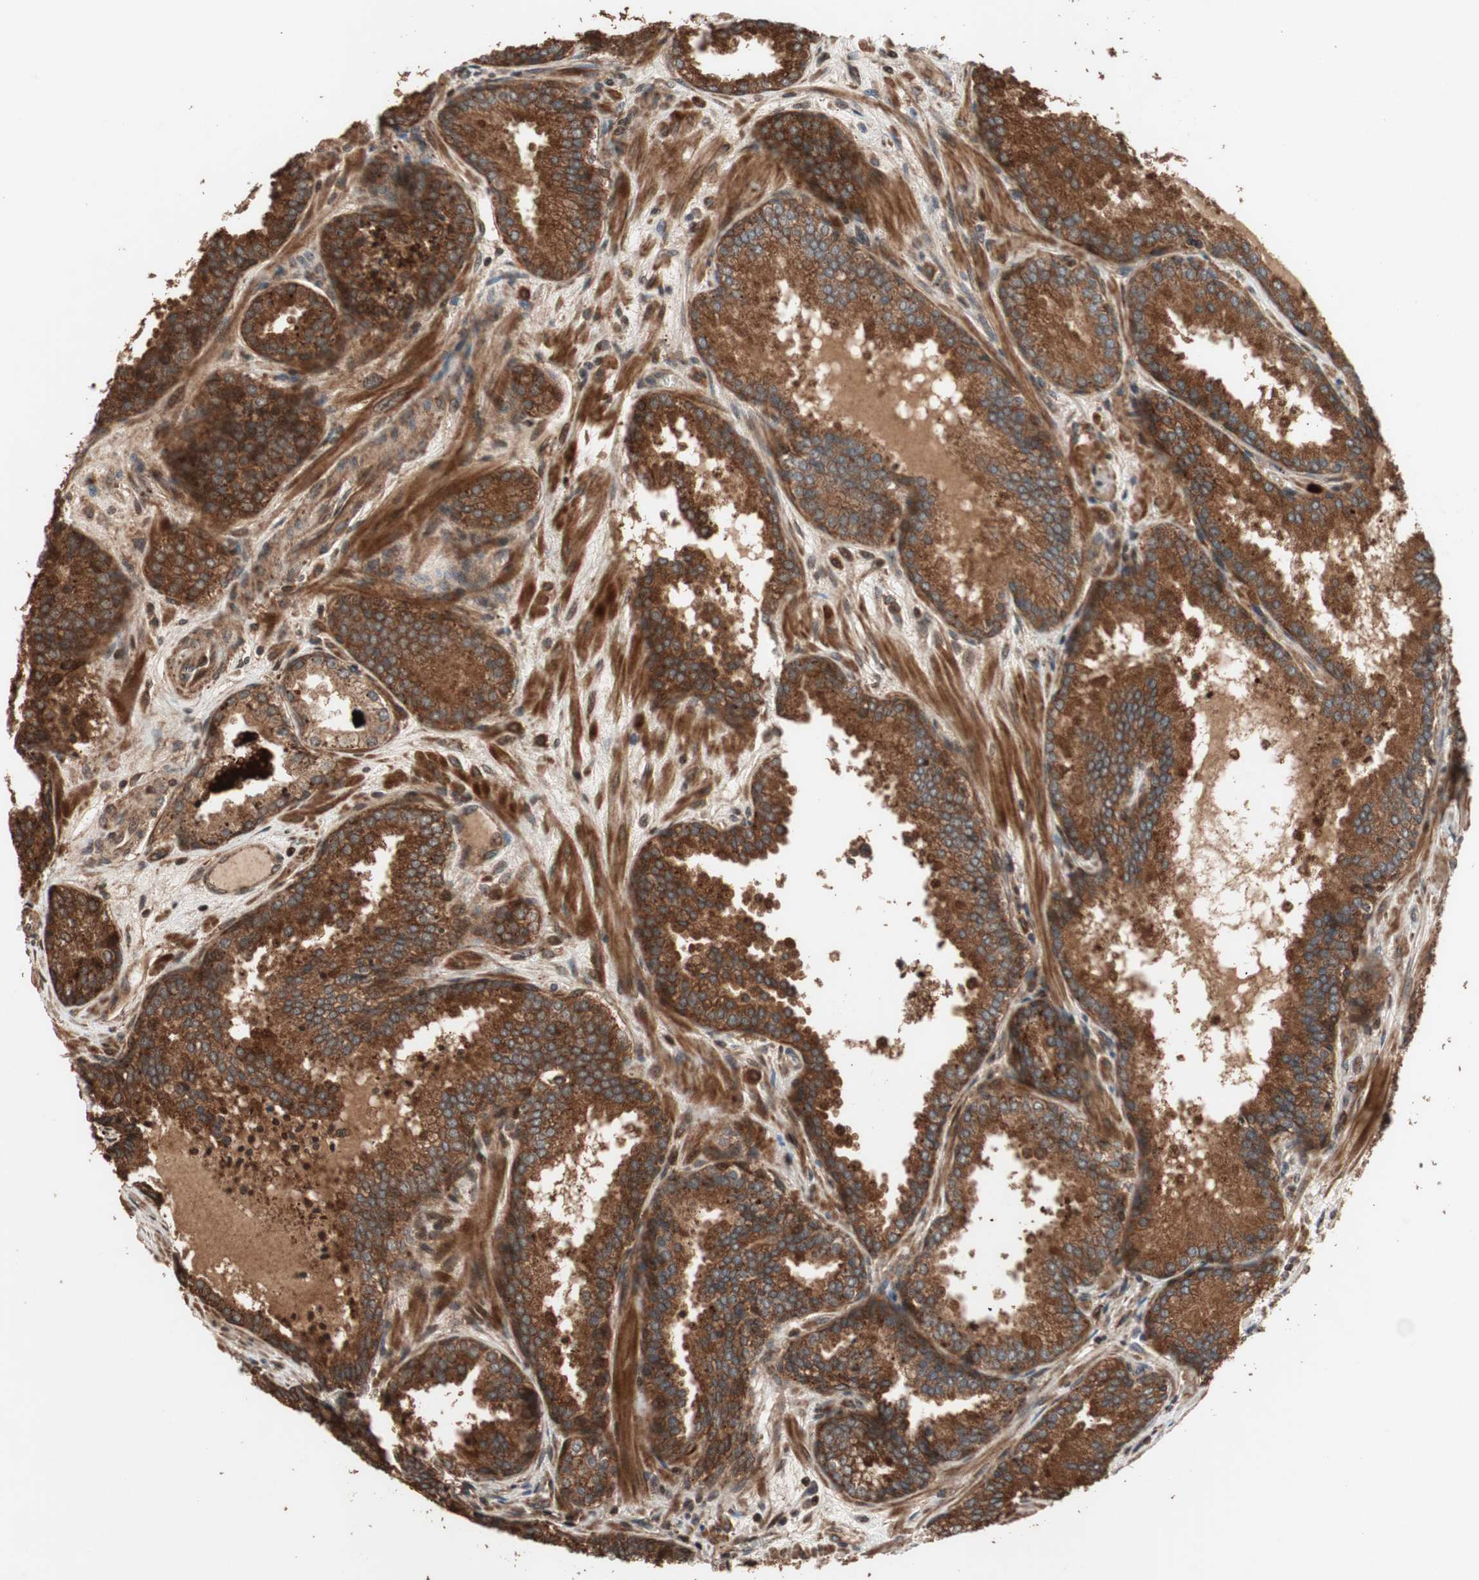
{"staining": {"intensity": "strong", "quantity": ">75%", "location": "cytoplasmic/membranous"}, "tissue": "prostate cancer", "cell_type": "Tumor cells", "image_type": "cancer", "snomed": [{"axis": "morphology", "description": "Adenocarcinoma, Low grade"}, {"axis": "topography", "description": "Prostate"}], "caption": "About >75% of tumor cells in human prostate cancer (adenocarcinoma (low-grade)) show strong cytoplasmic/membranous protein staining as visualized by brown immunohistochemical staining.", "gene": "RAB1A", "patient": {"sex": "male", "age": 60}}